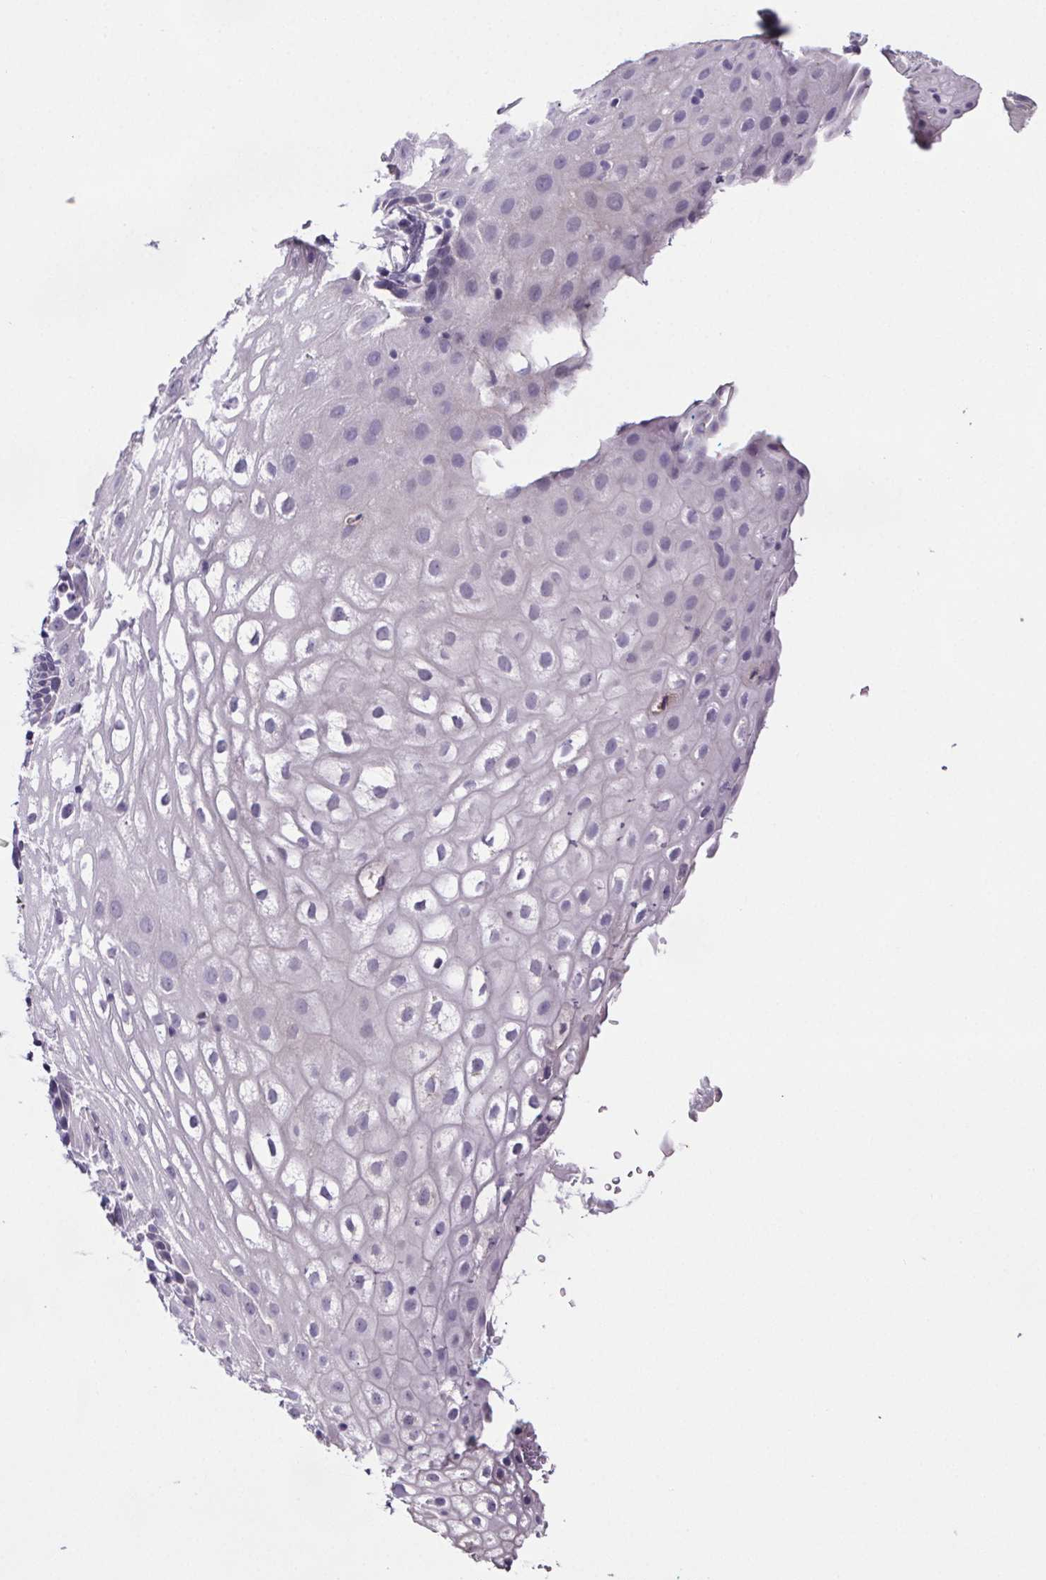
{"staining": {"intensity": "negative", "quantity": "none", "location": "none"}, "tissue": "vagina", "cell_type": "Squamous epithelial cells", "image_type": "normal", "snomed": [{"axis": "morphology", "description": "Normal tissue, NOS"}, {"axis": "morphology", "description": "Adenocarcinoma, NOS"}, {"axis": "topography", "description": "Rectum"}, {"axis": "topography", "description": "Vagina"}, {"axis": "topography", "description": "Peripheral nerve tissue"}], "caption": "Squamous epithelial cells are negative for protein expression in normal human vagina. (DAB IHC with hematoxylin counter stain).", "gene": "CUBN", "patient": {"sex": "female", "age": 71}}